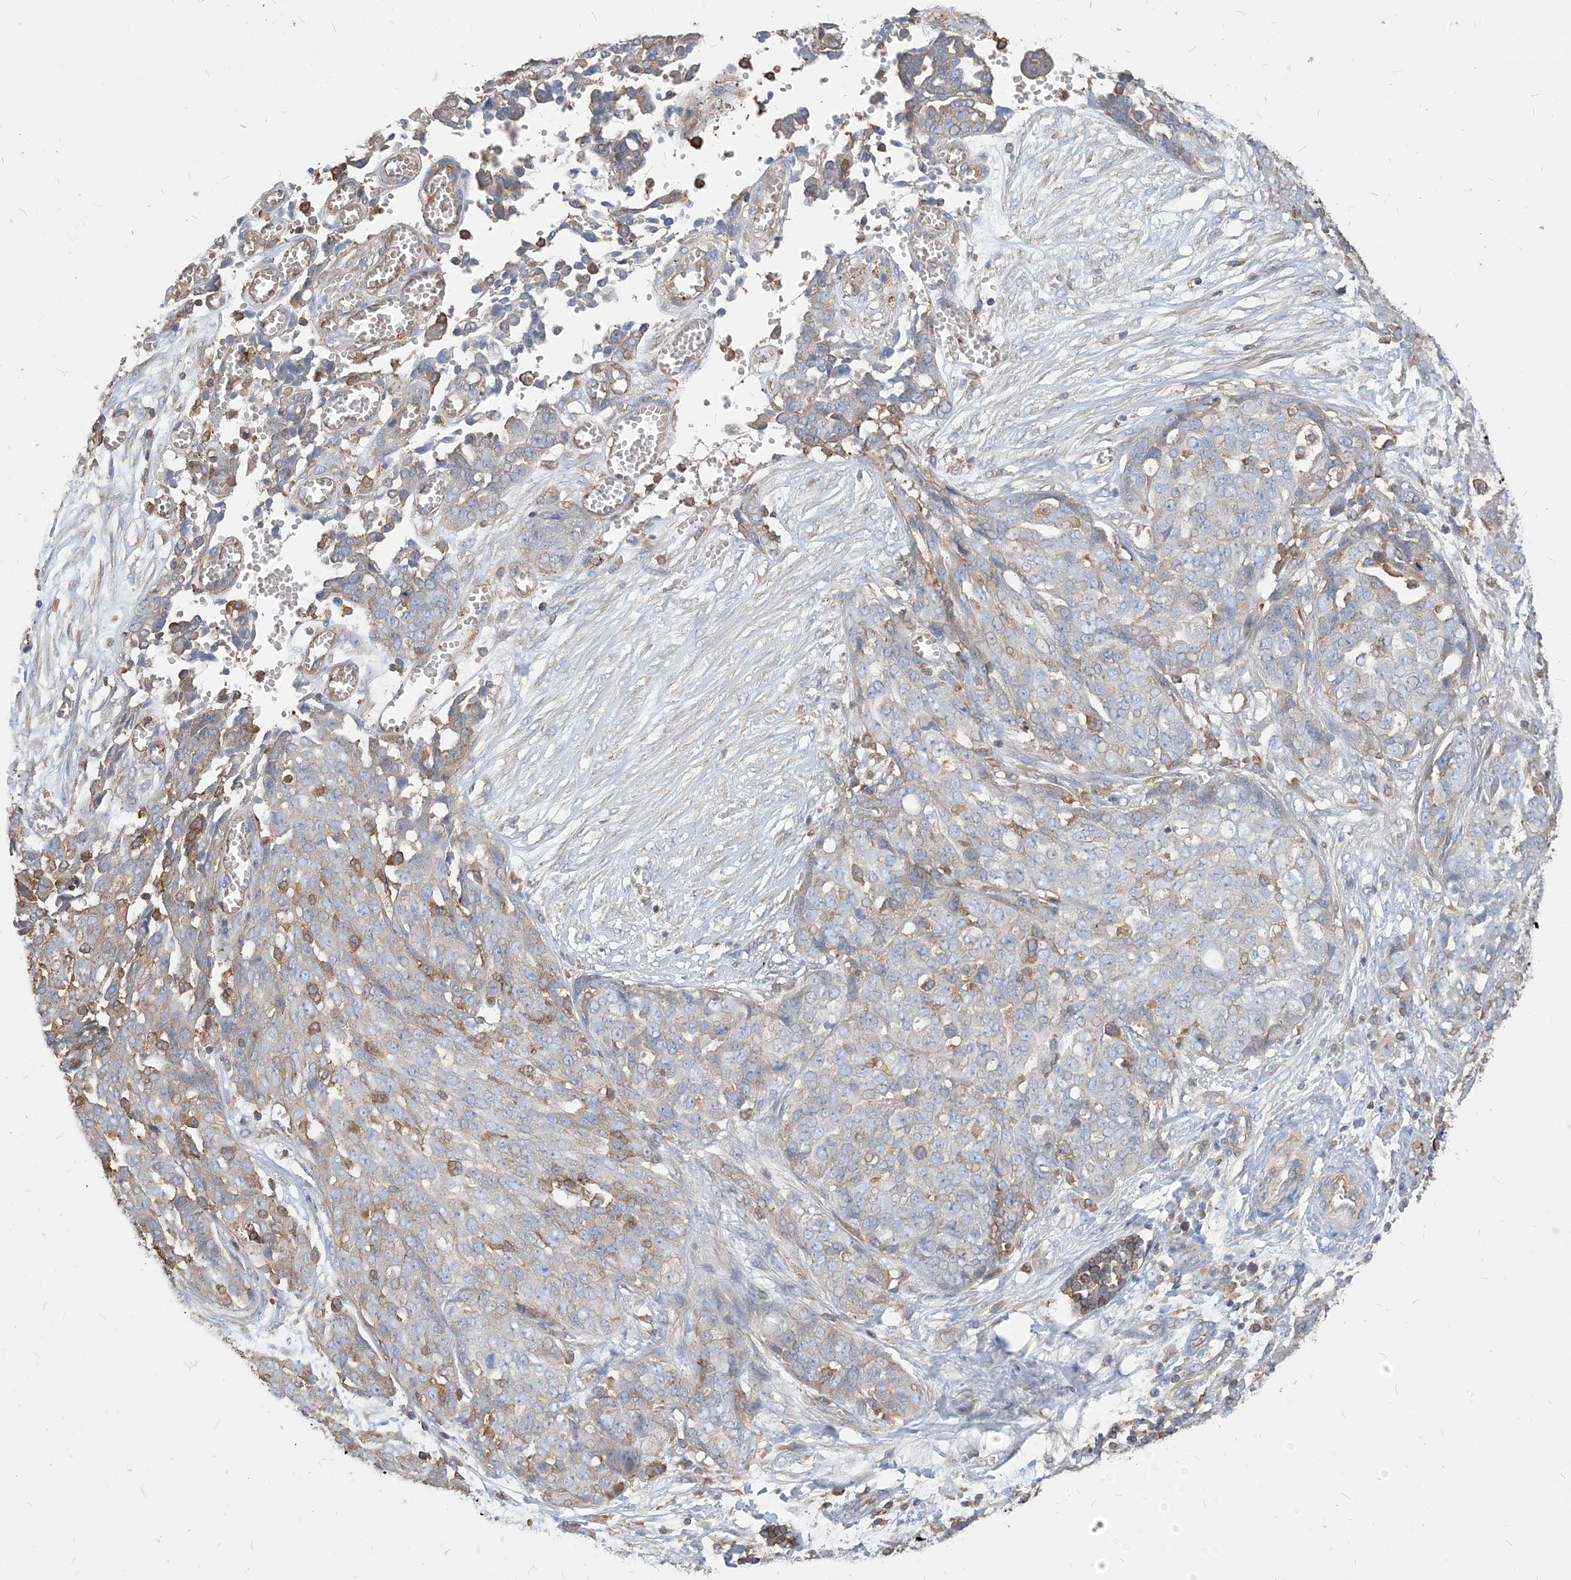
{"staining": {"intensity": "moderate", "quantity": "<25%", "location": "cytoplasmic/membranous"}, "tissue": "ovarian cancer", "cell_type": "Tumor cells", "image_type": "cancer", "snomed": [{"axis": "morphology", "description": "Cystadenocarcinoma, serous, NOS"}, {"axis": "topography", "description": "Soft tissue"}, {"axis": "topography", "description": "Ovary"}], "caption": "Immunohistochemistry (IHC) histopathology image of neoplastic tissue: ovarian serous cystadenocarcinoma stained using IHC shows low levels of moderate protein expression localized specifically in the cytoplasmic/membranous of tumor cells, appearing as a cytoplasmic/membranous brown color.", "gene": "PARVG", "patient": {"sex": "female", "age": 57}}